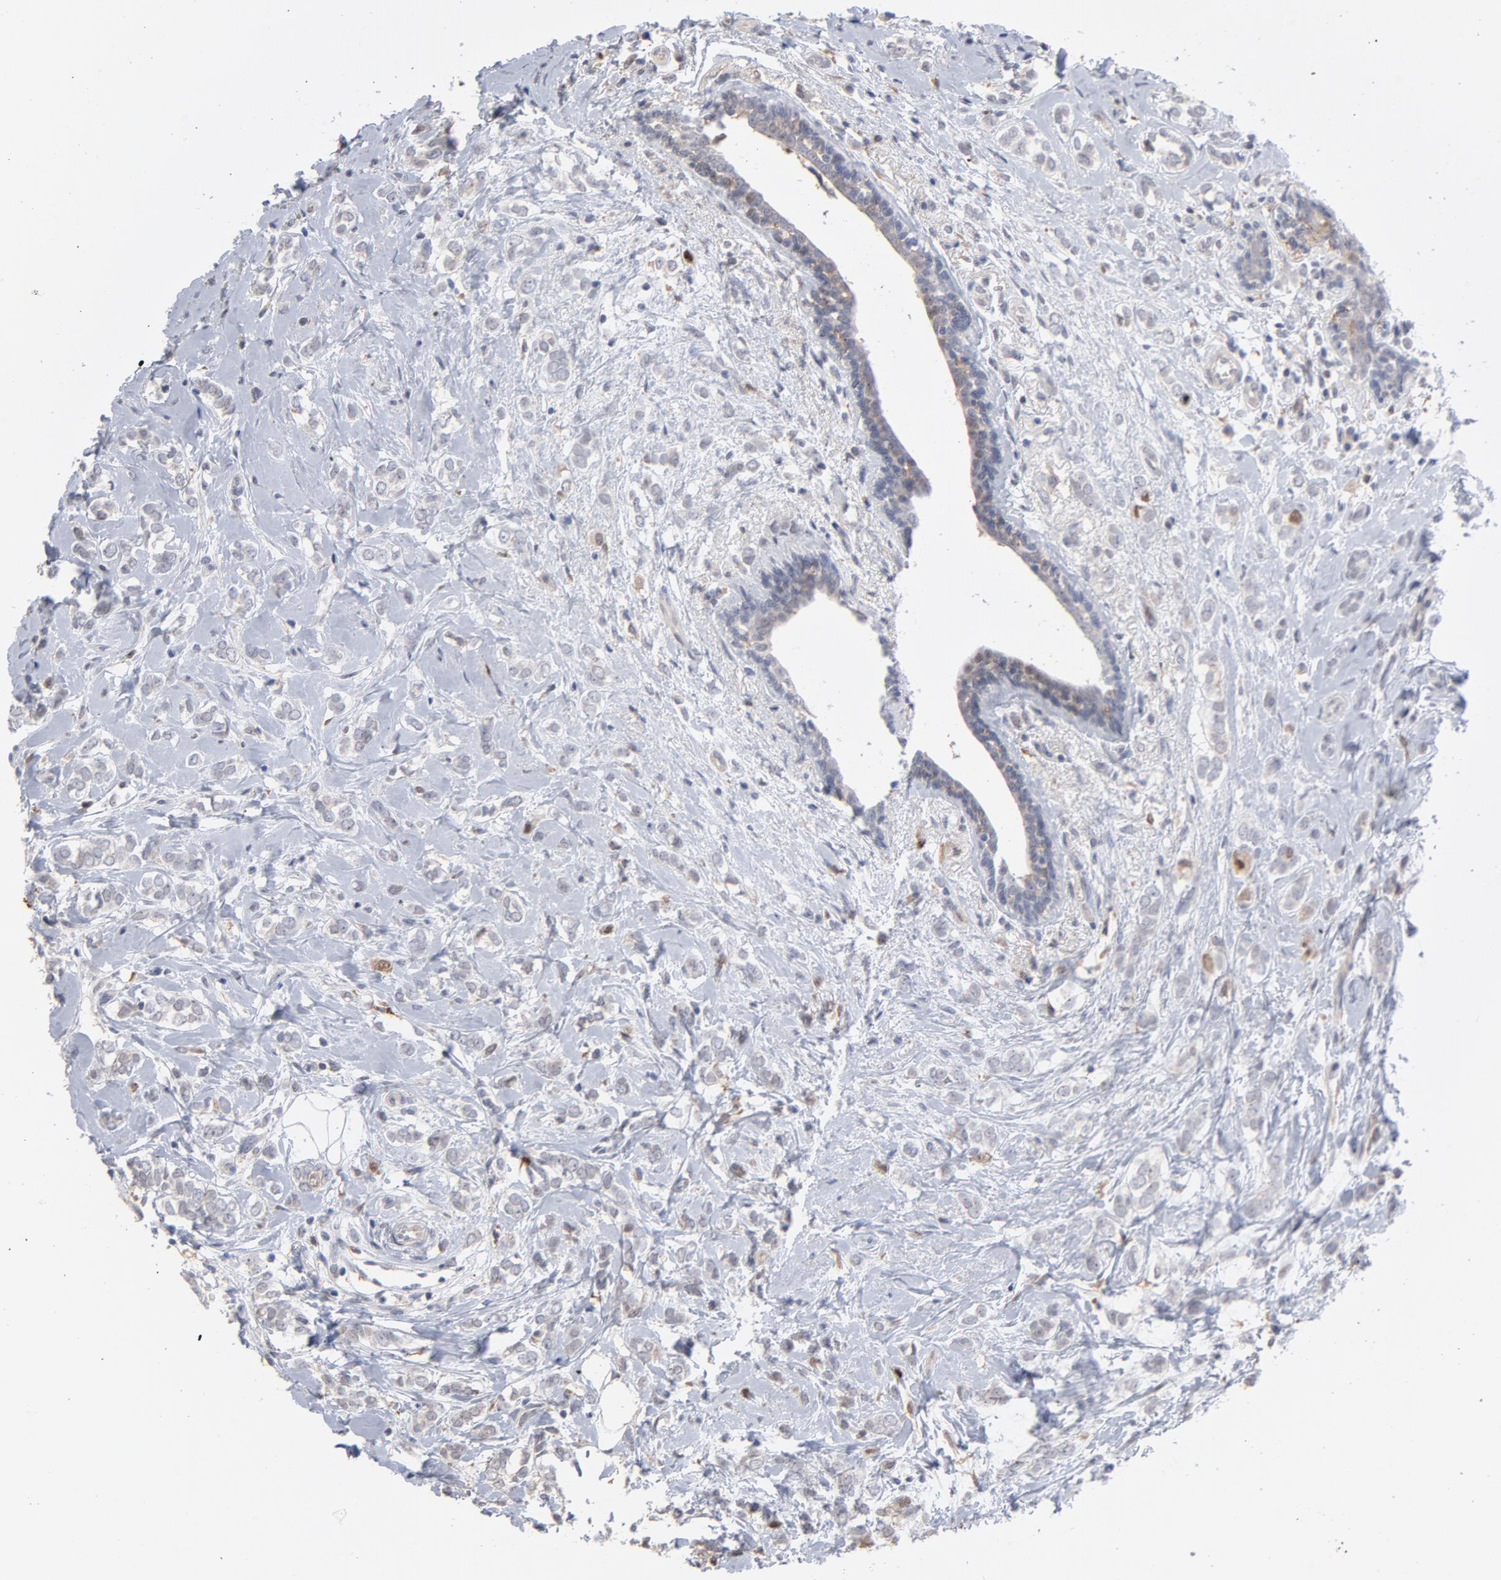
{"staining": {"intensity": "weak", "quantity": "<25%", "location": "cytoplasmic/membranous"}, "tissue": "breast cancer", "cell_type": "Tumor cells", "image_type": "cancer", "snomed": [{"axis": "morphology", "description": "Normal tissue, NOS"}, {"axis": "morphology", "description": "Lobular carcinoma"}, {"axis": "topography", "description": "Breast"}], "caption": "A histopathology image of breast lobular carcinoma stained for a protein shows no brown staining in tumor cells.", "gene": "PNMA1", "patient": {"sex": "female", "age": 47}}